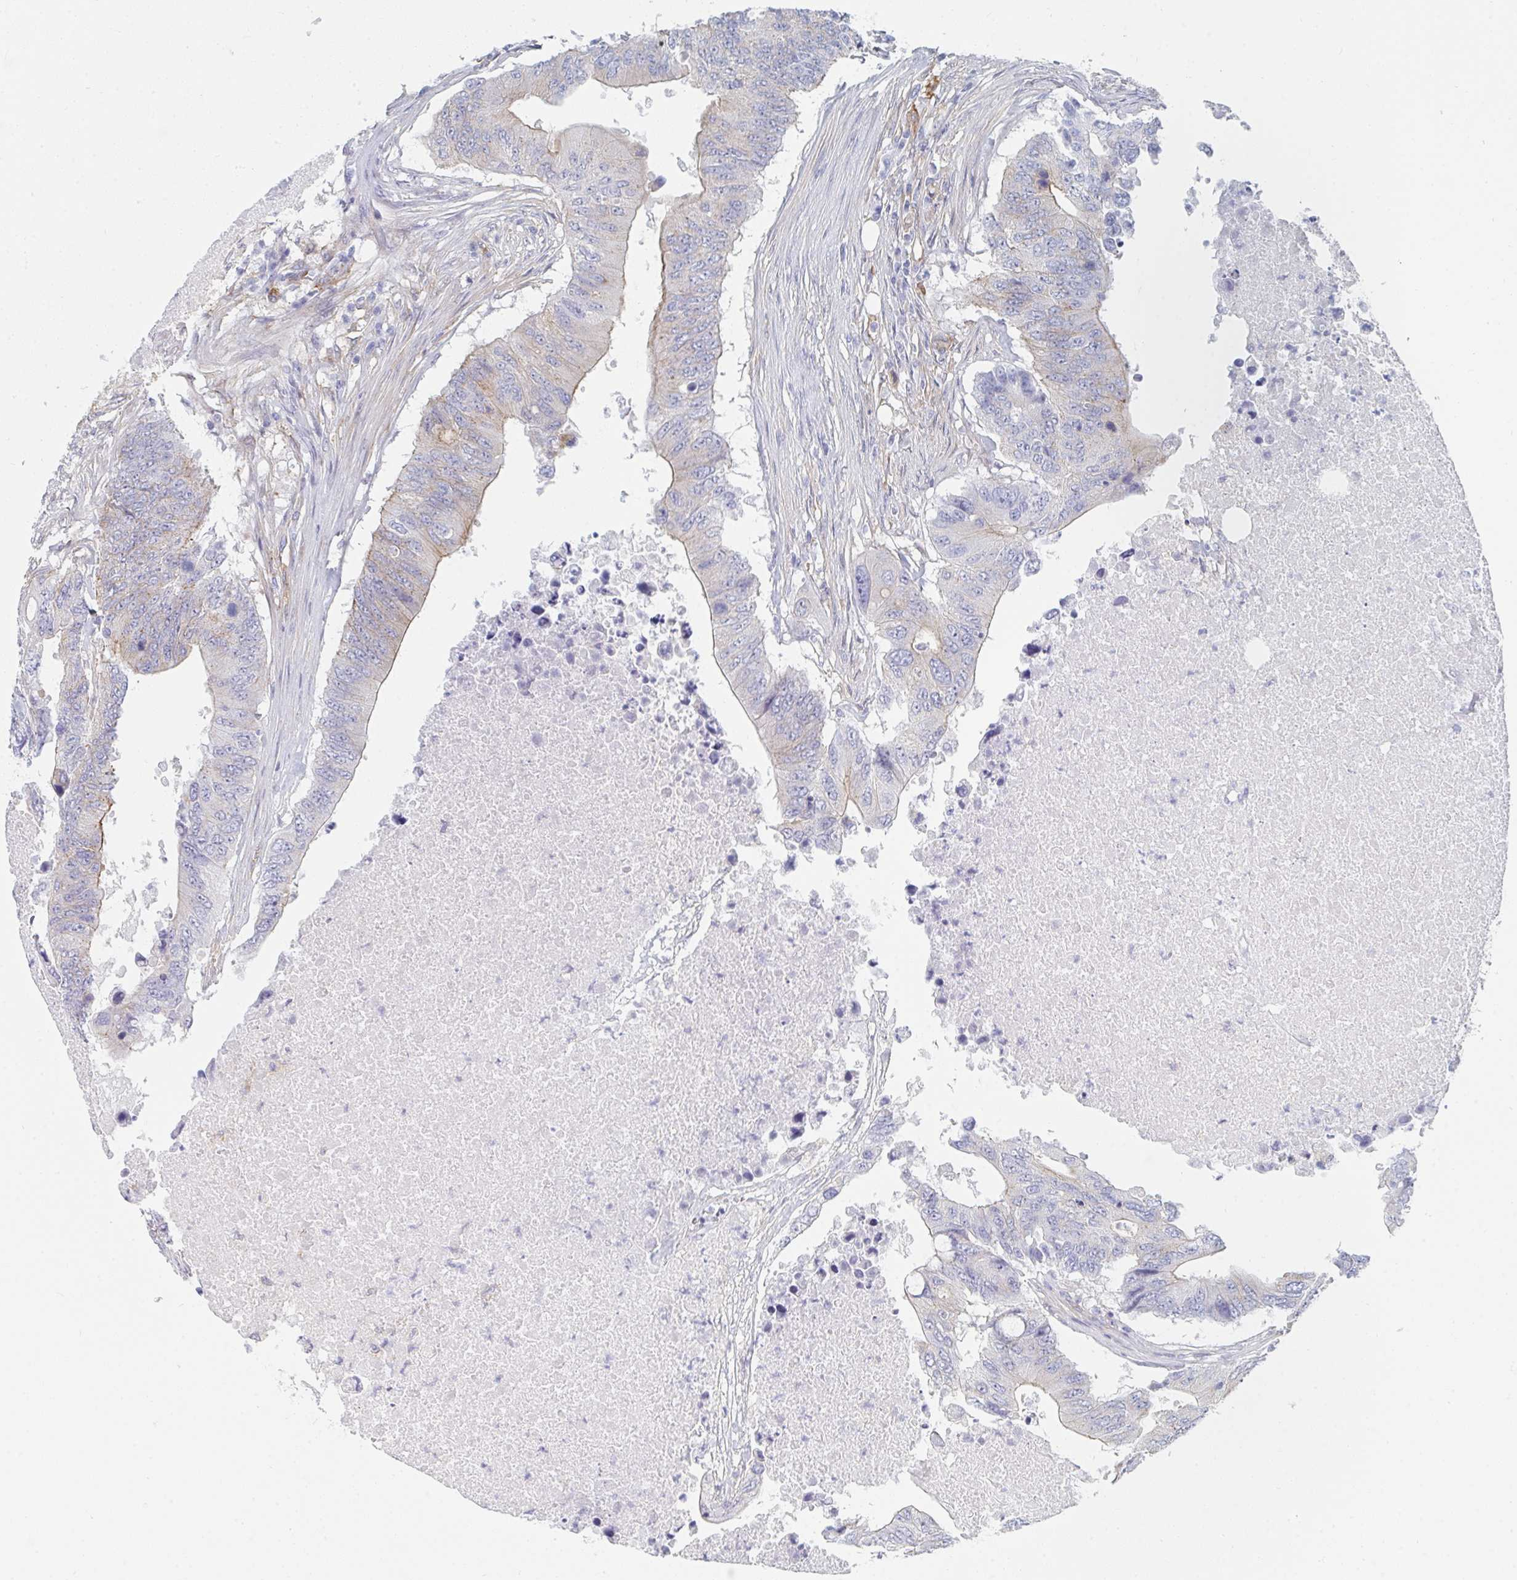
{"staining": {"intensity": "moderate", "quantity": "<25%", "location": "cytoplasmic/membranous"}, "tissue": "colorectal cancer", "cell_type": "Tumor cells", "image_type": "cancer", "snomed": [{"axis": "morphology", "description": "Adenocarcinoma, NOS"}, {"axis": "topography", "description": "Colon"}], "caption": "Protein analysis of colorectal cancer tissue displays moderate cytoplasmic/membranous staining in about <25% of tumor cells.", "gene": "DAB2", "patient": {"sex": "male", "age": 71}}